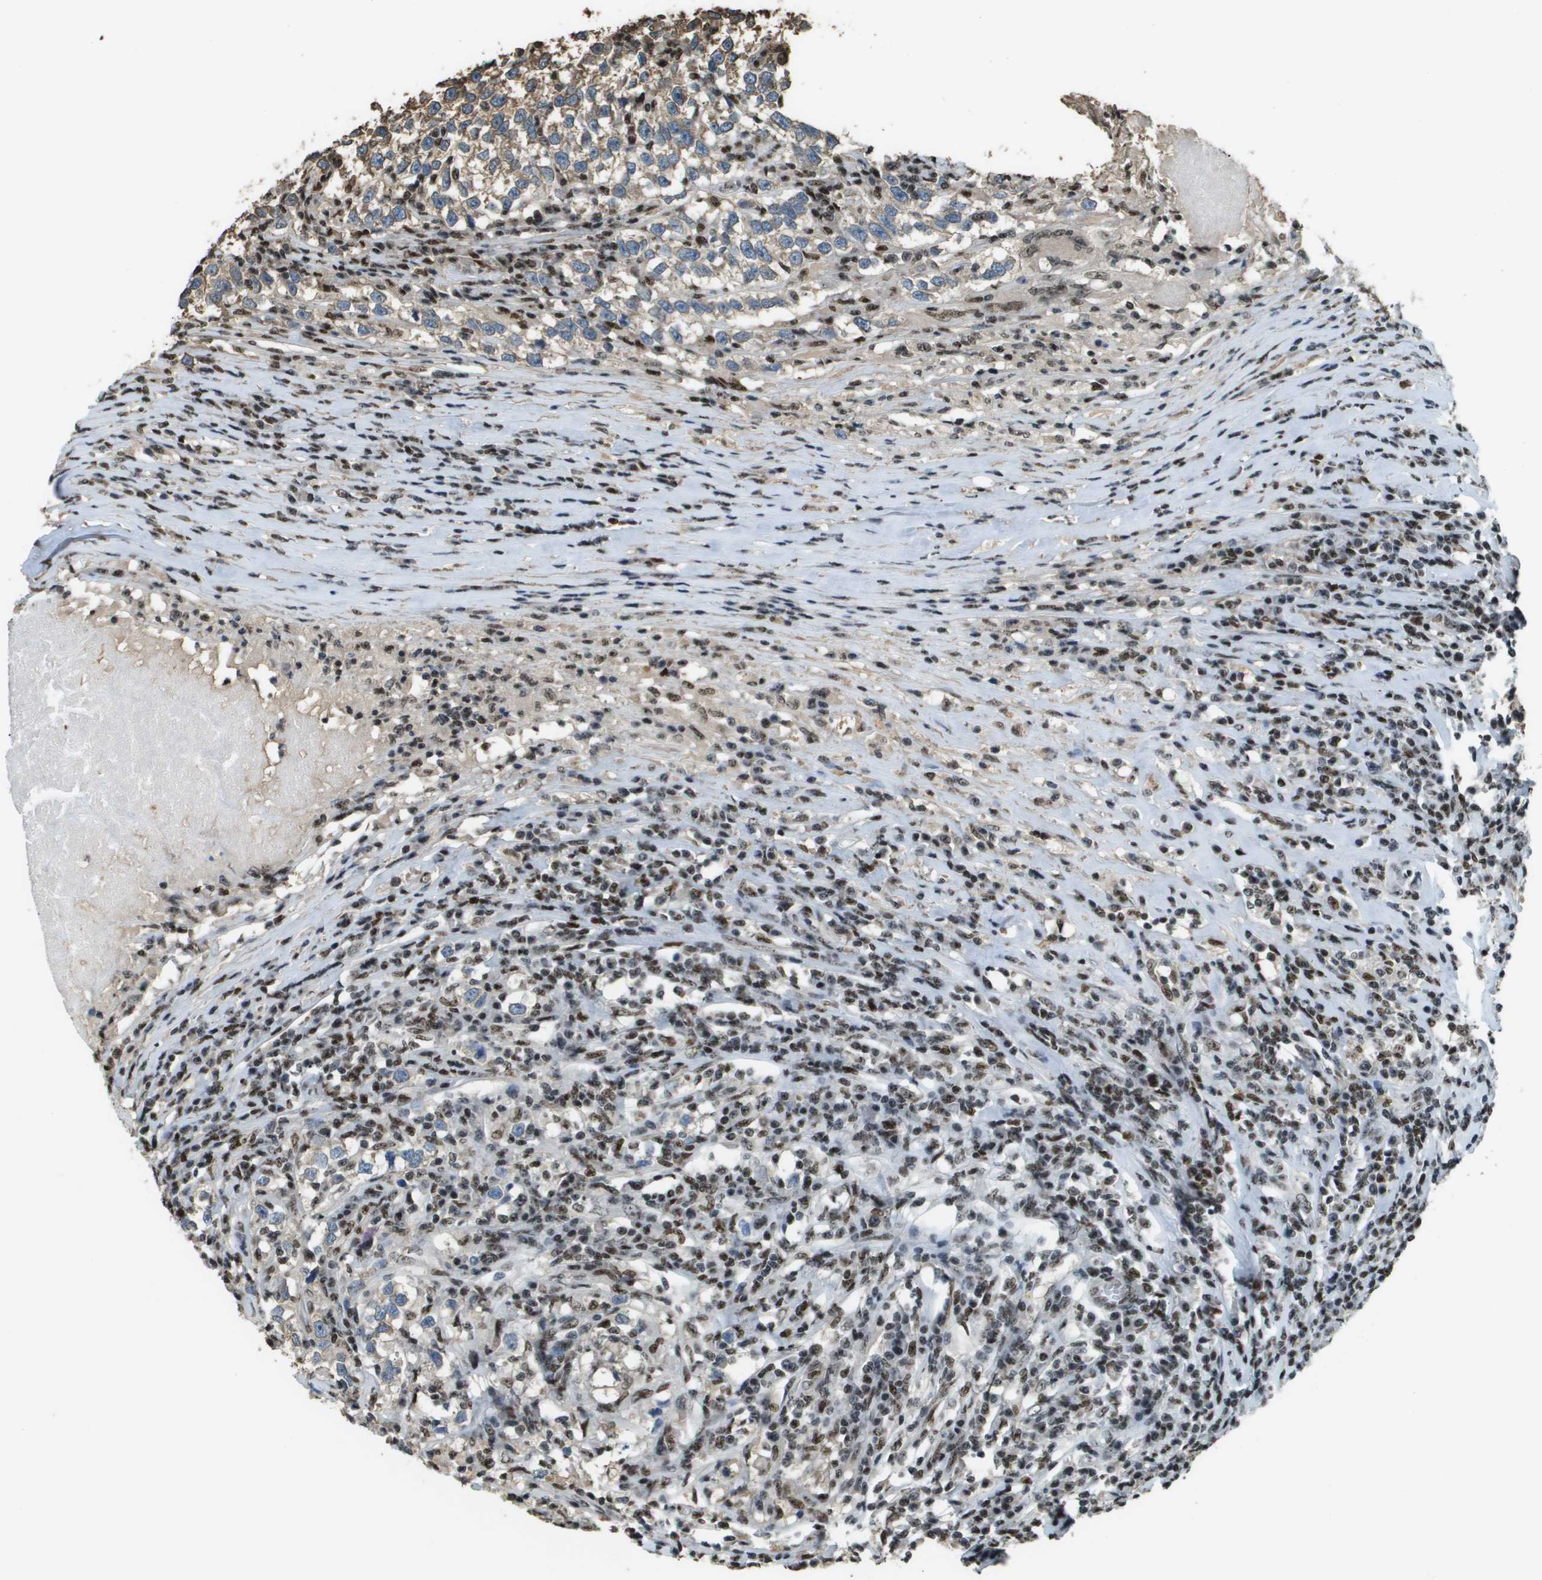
{"staining": {"intensity": "weak", "quantity": ">75%", "location": "cytoplasmic/membranous"}, "tissue": "testis cancer", "cell_type": "Tumor cells", "image_type": "cancer", "snomed": [{"axis": "morphology", "description": "Normal tissue, NOS"}, {"axis": "morphology", "description": "Seminoma, NOS"}, {"axis": "topography", "description": "Testis"}], "caption": "High-magnification brightfield microscopy of testis cancer stained with DAB (3,3'-diaminobenzidine) (brown) and counterstained with hematoxylin (blue). tumor cells exhibit weak cytoplasmic/membranous positivity is appreciated in about>75% of cells.", "gene": "SP100", "patient": {"sex": "male", "age": 43}}